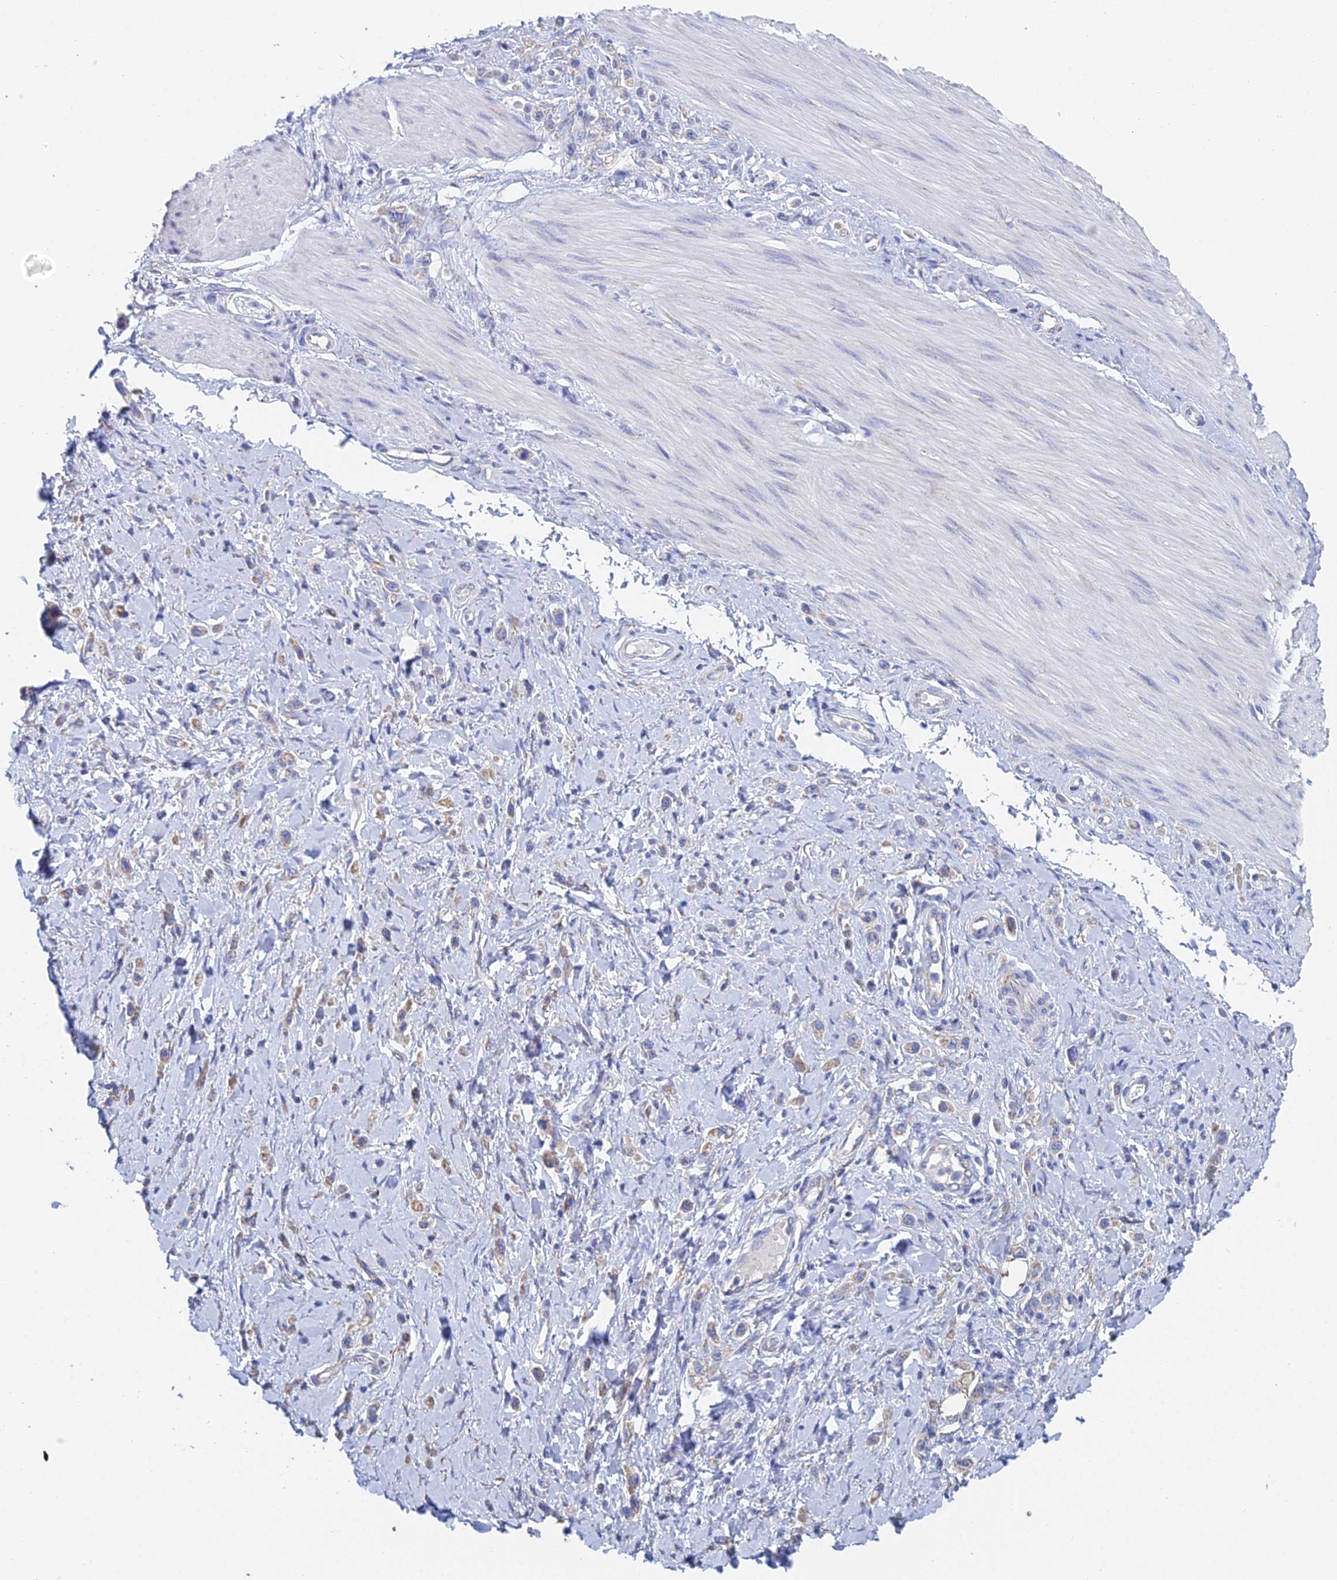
{"staining": {"intensity": "weak", "quantity": "25%-75%", "location": "cytoplasmic/membranous"}, "tissue": "stomach cancer", "cell_type": "Tumor cells", "image_type": "cancer", "snomed": [{"axis": "morphology", "description": "Adenocarcinoma, NOS"}, {"axis": "topography", "description": "Stomach"}], "caption": "Protein expression analysis of human stomach adenocarcinoma reveals weak cytoplasmic/membranous positivity in about 25%-75% of tumor cells. The protein of interest is shown in brown color, while the nuclei are stained blue.", "gene": "CRACR2B", "patient": {"sex": "female", "age": 65}}